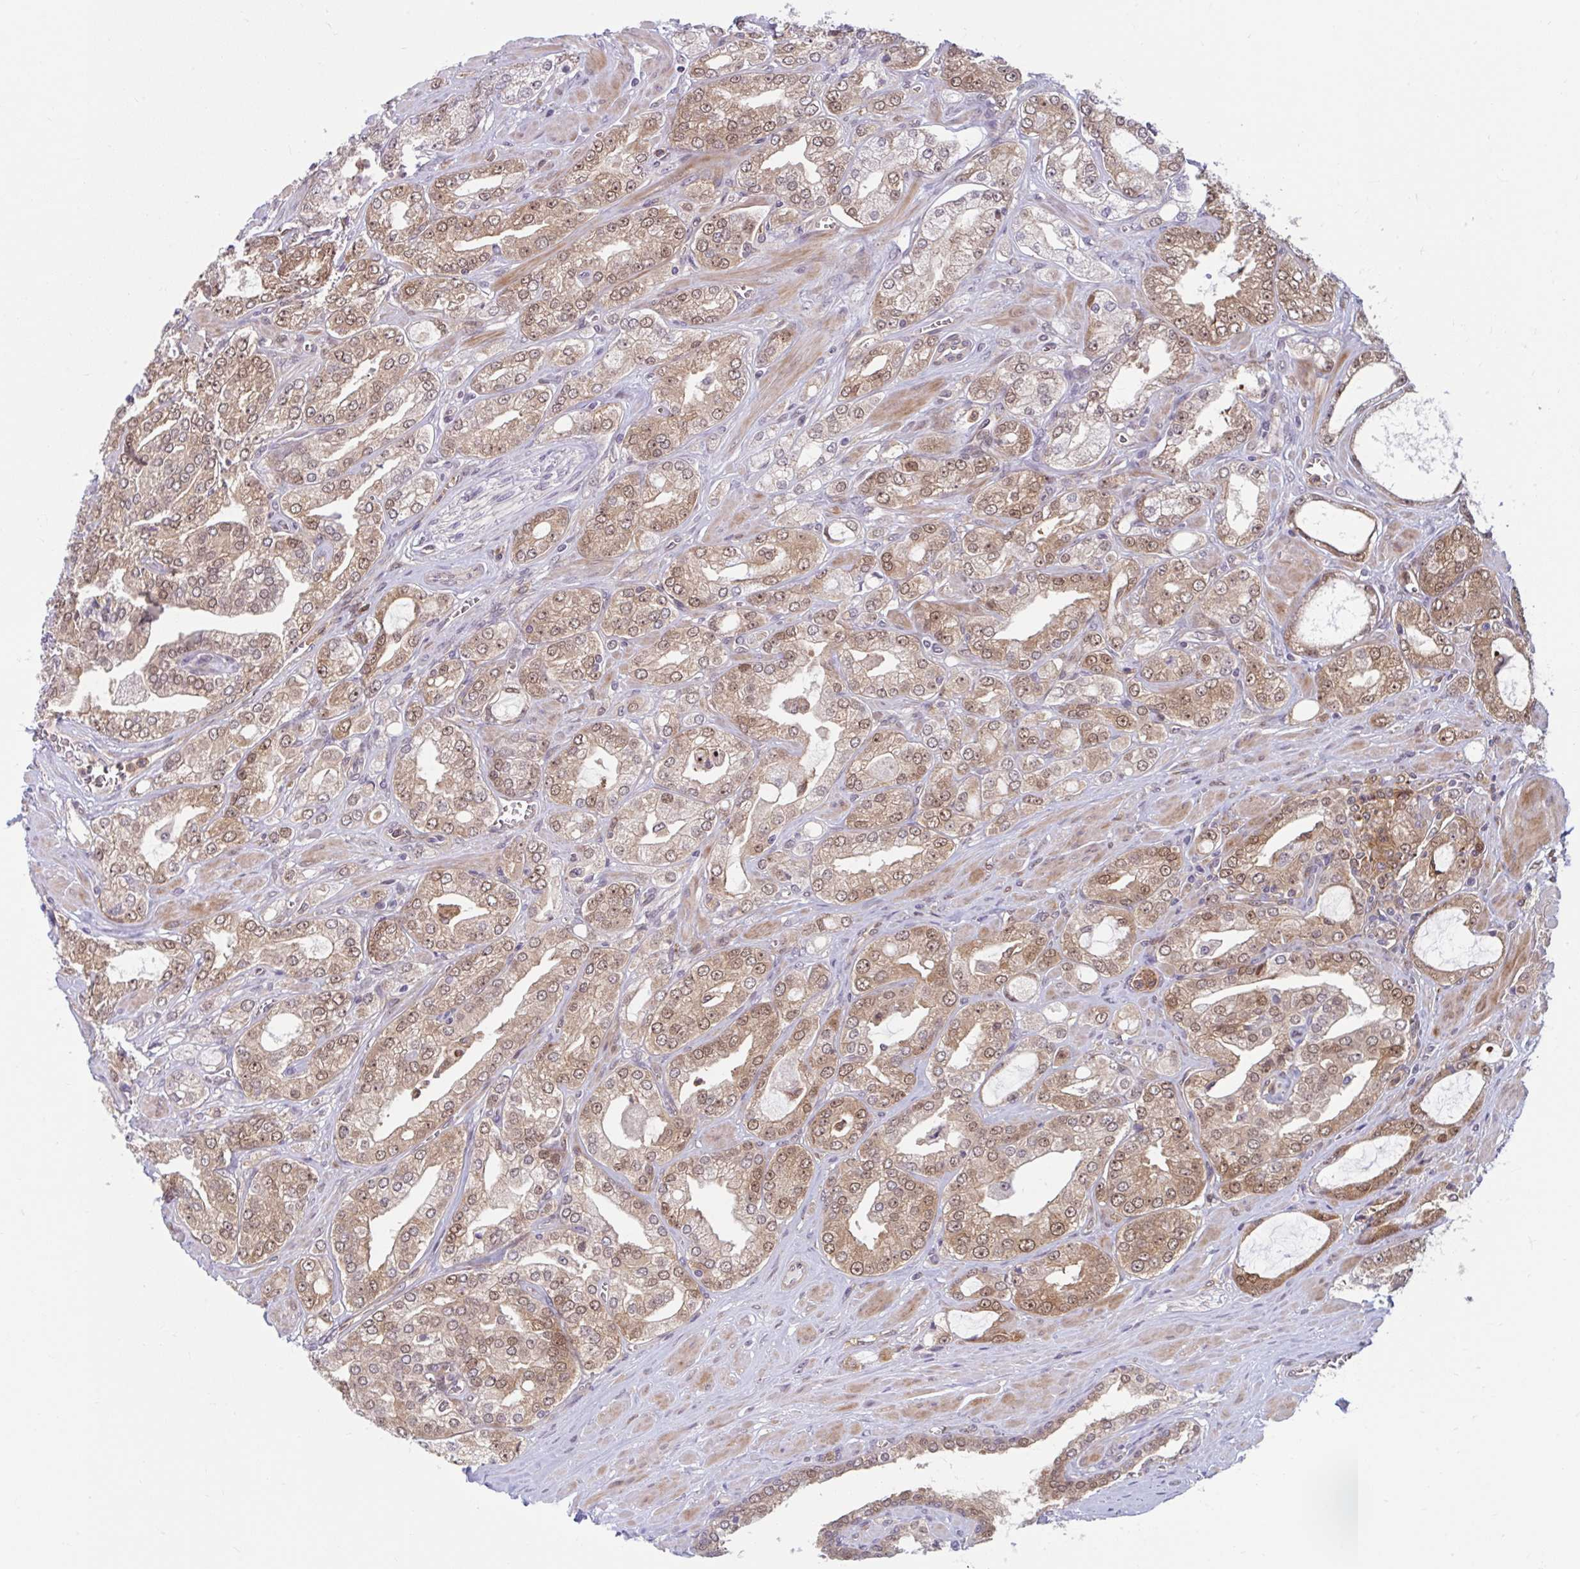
{"staining": {"intensity": "moderate", "quantity": ">75%", "location": "cytoplasmic/membranous,nuclear"}, "tissue": "prostate cancer", "cell_type": "Tumor cells", "image_type": "cancer", "snomed": [{"axis": "morphology", "description": "Adenocarcinoma, High grade"}, {"axis": "topography", "description": "Prostate"}], "caption": "Immunohistochemistry histopathology image of prostate adenocarcinoma (high-grade) stained for a protein (brown), which reveals medium levels of moderate cytoplasmic/membranous and nuclear positivity in approximately >75% of tumor cells.", "gene": "HMBS", "patient": {"sex": "male", "age": 66}}